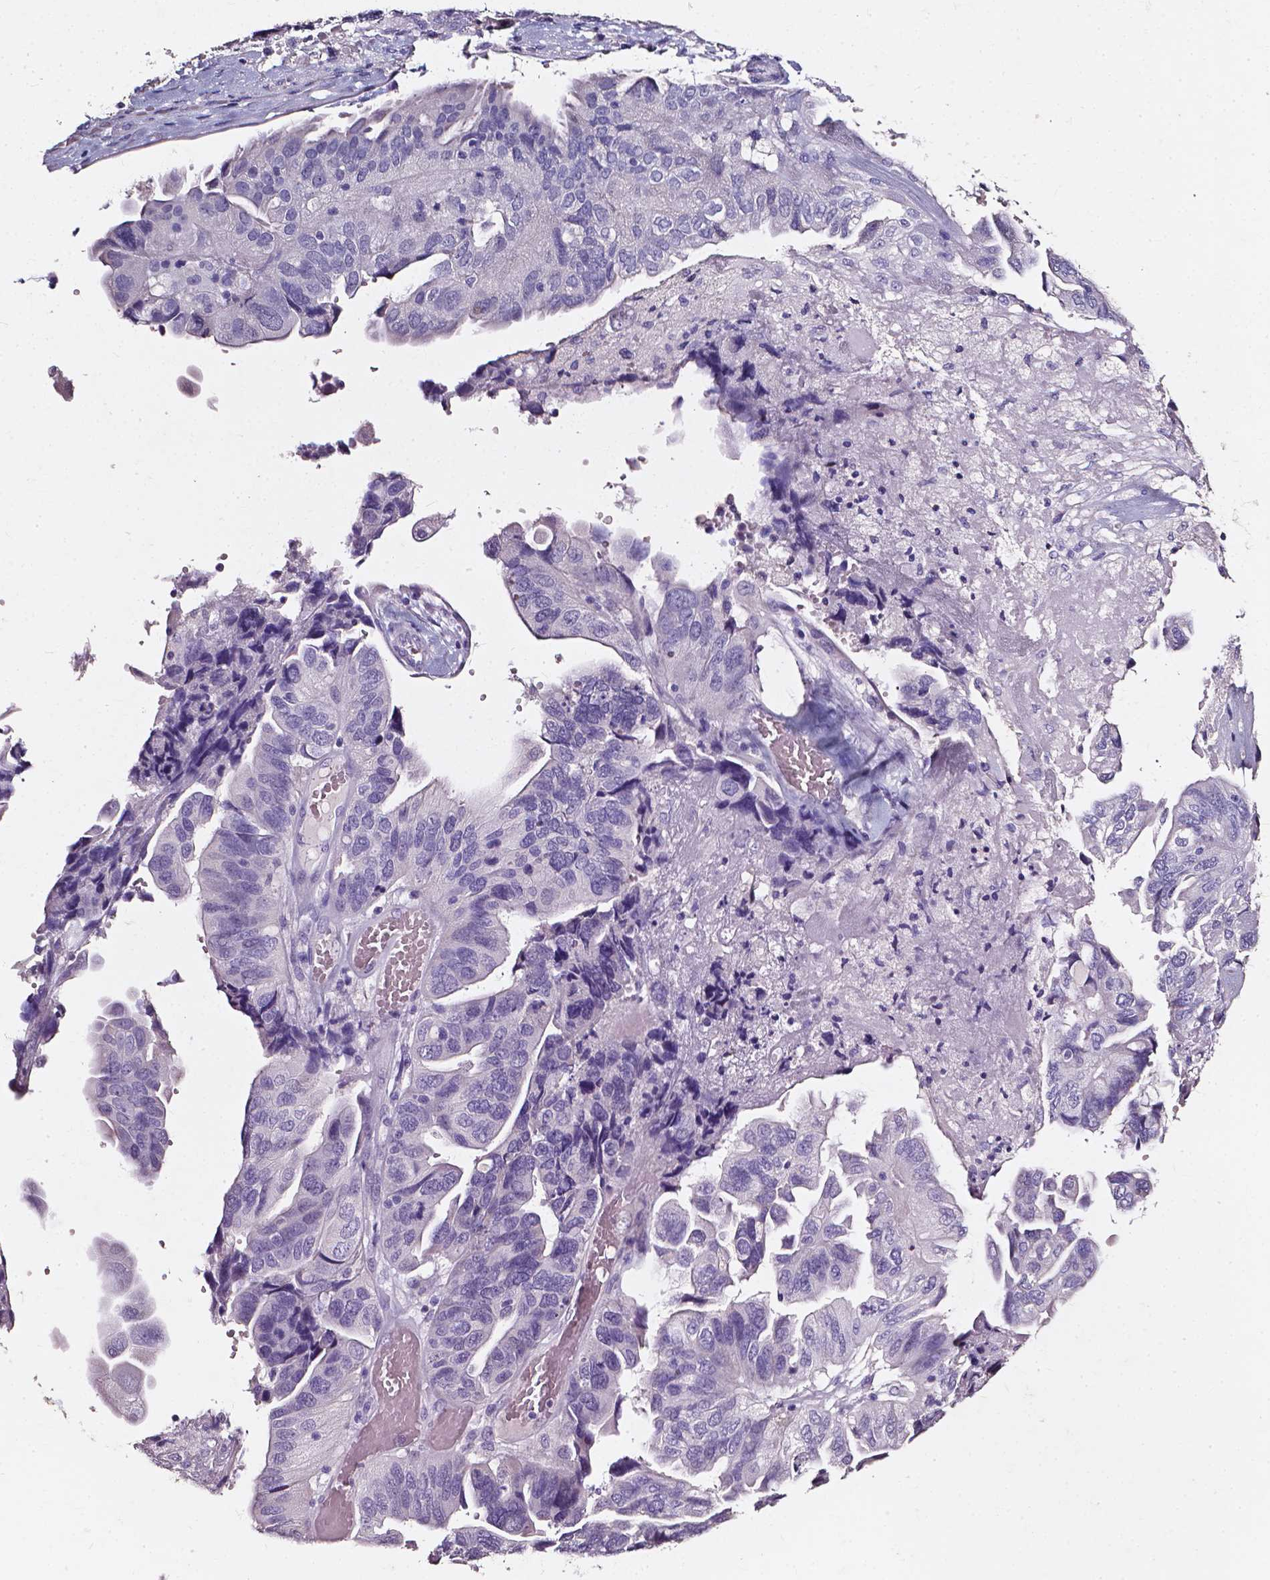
{"staining": {"intensity": "negative", "quantity": "none", "location": "none"}, "tissue": "ovarian cancer", "cell_type": "Tumor cells", "image_type": "cancer", "snomed": [{"axis": "morphology", "description": "Cystadenocarcinoma, serous, NOS"}, {"axis": "topography", "description": "Ovary"}], "caption": "Human ovarian cancer (serous cystadenocarcinoma) stained for a protein using immunohistochemistry (IHC) reveals no positivity in tumor cells.", "gene": "AKR1B10", "patient": {"sex": "female", "age": 79}}